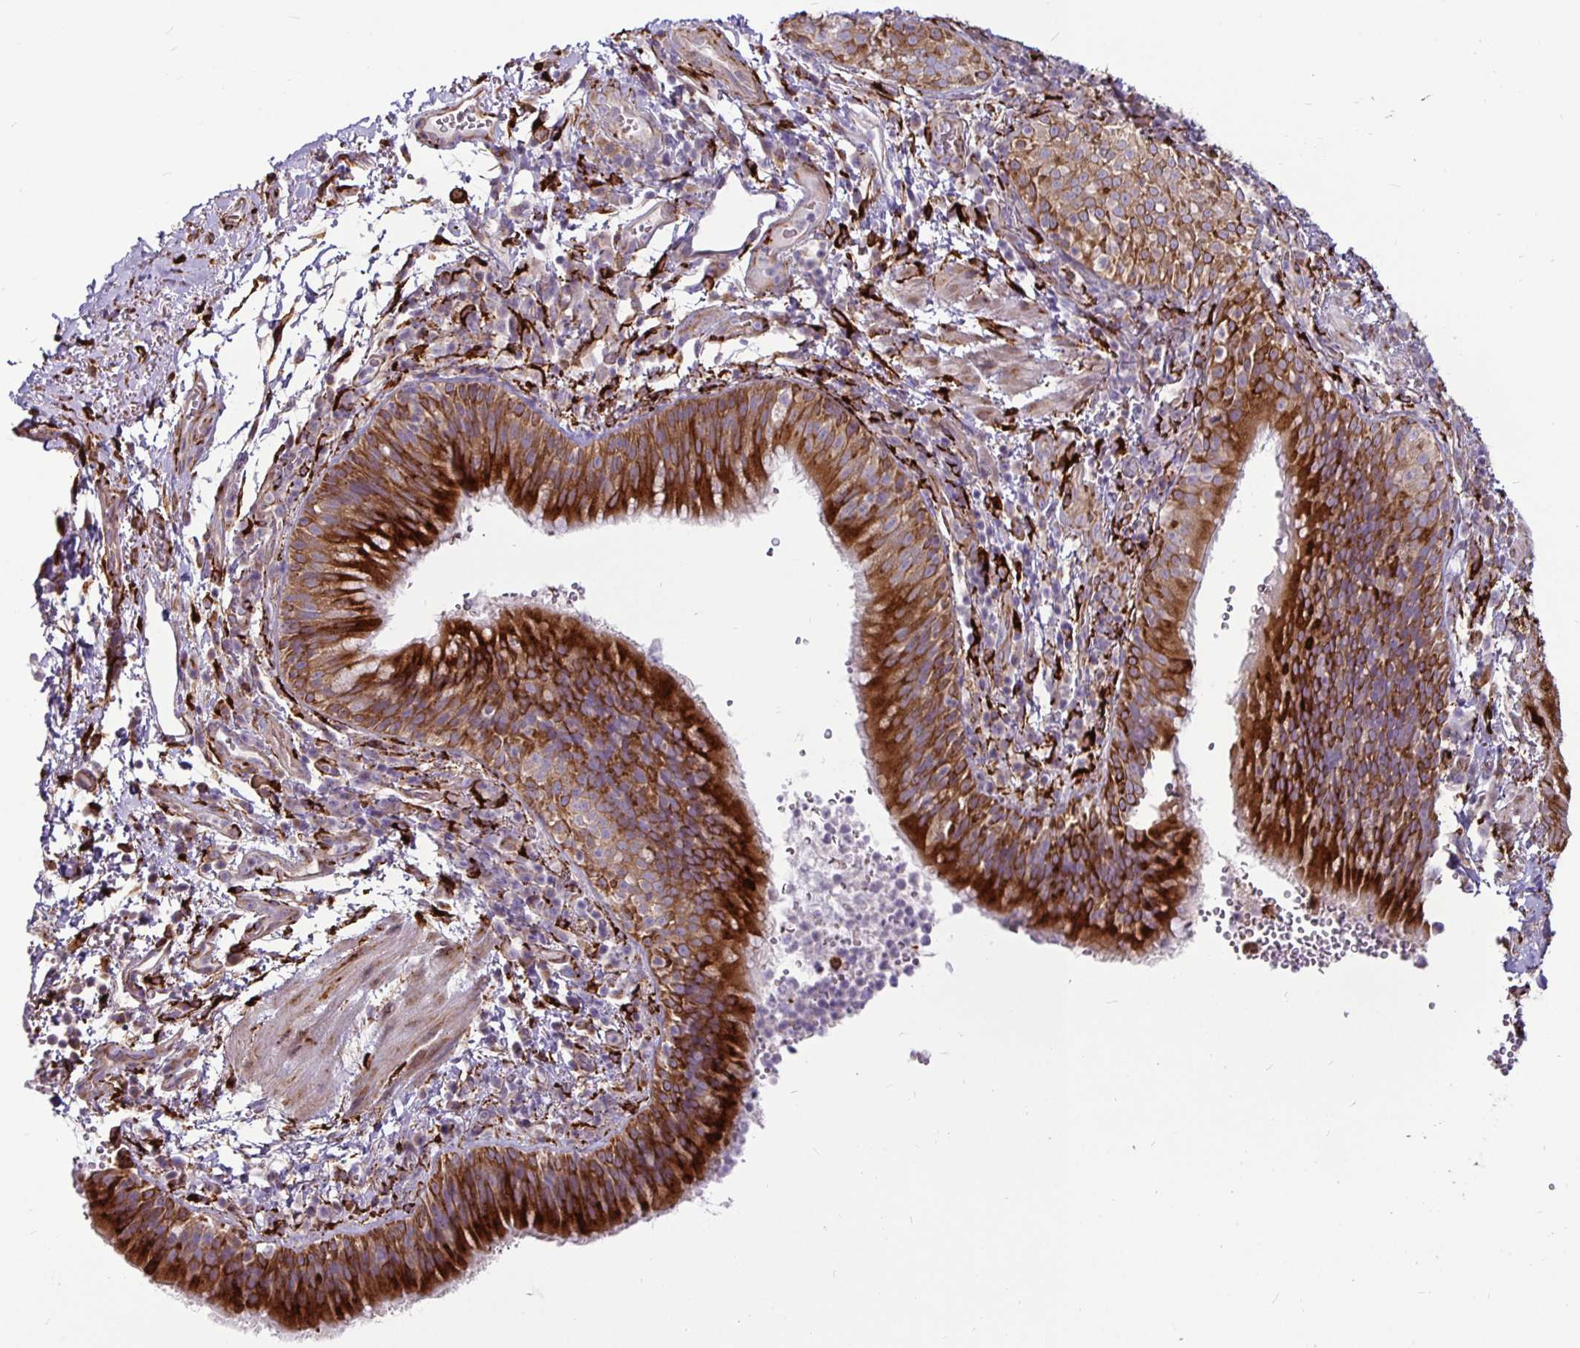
{"staining": {"intensity": "strong", "quantity": ">75%", "location": "cytoplasmic/membranous"}, "tissue": "bronchus", "cell_type": "Respiratory epithelial cells", "image_type": "normal", "snomed": [{"axis": "morphology", "description": "Normal tissue, NOS"}, {"axis": "topography", "description": "Lymph node"}, {"axis": "topography", "description": "Bronchus"}], "caption": "Human bronchus stained with a brown dye reveals strong cytoplasmic/membranous positive staining in about >75% of respiratory epithelial cells.", "gene": "P4HA2", "patient": {"sex": "male", "age": 56}}